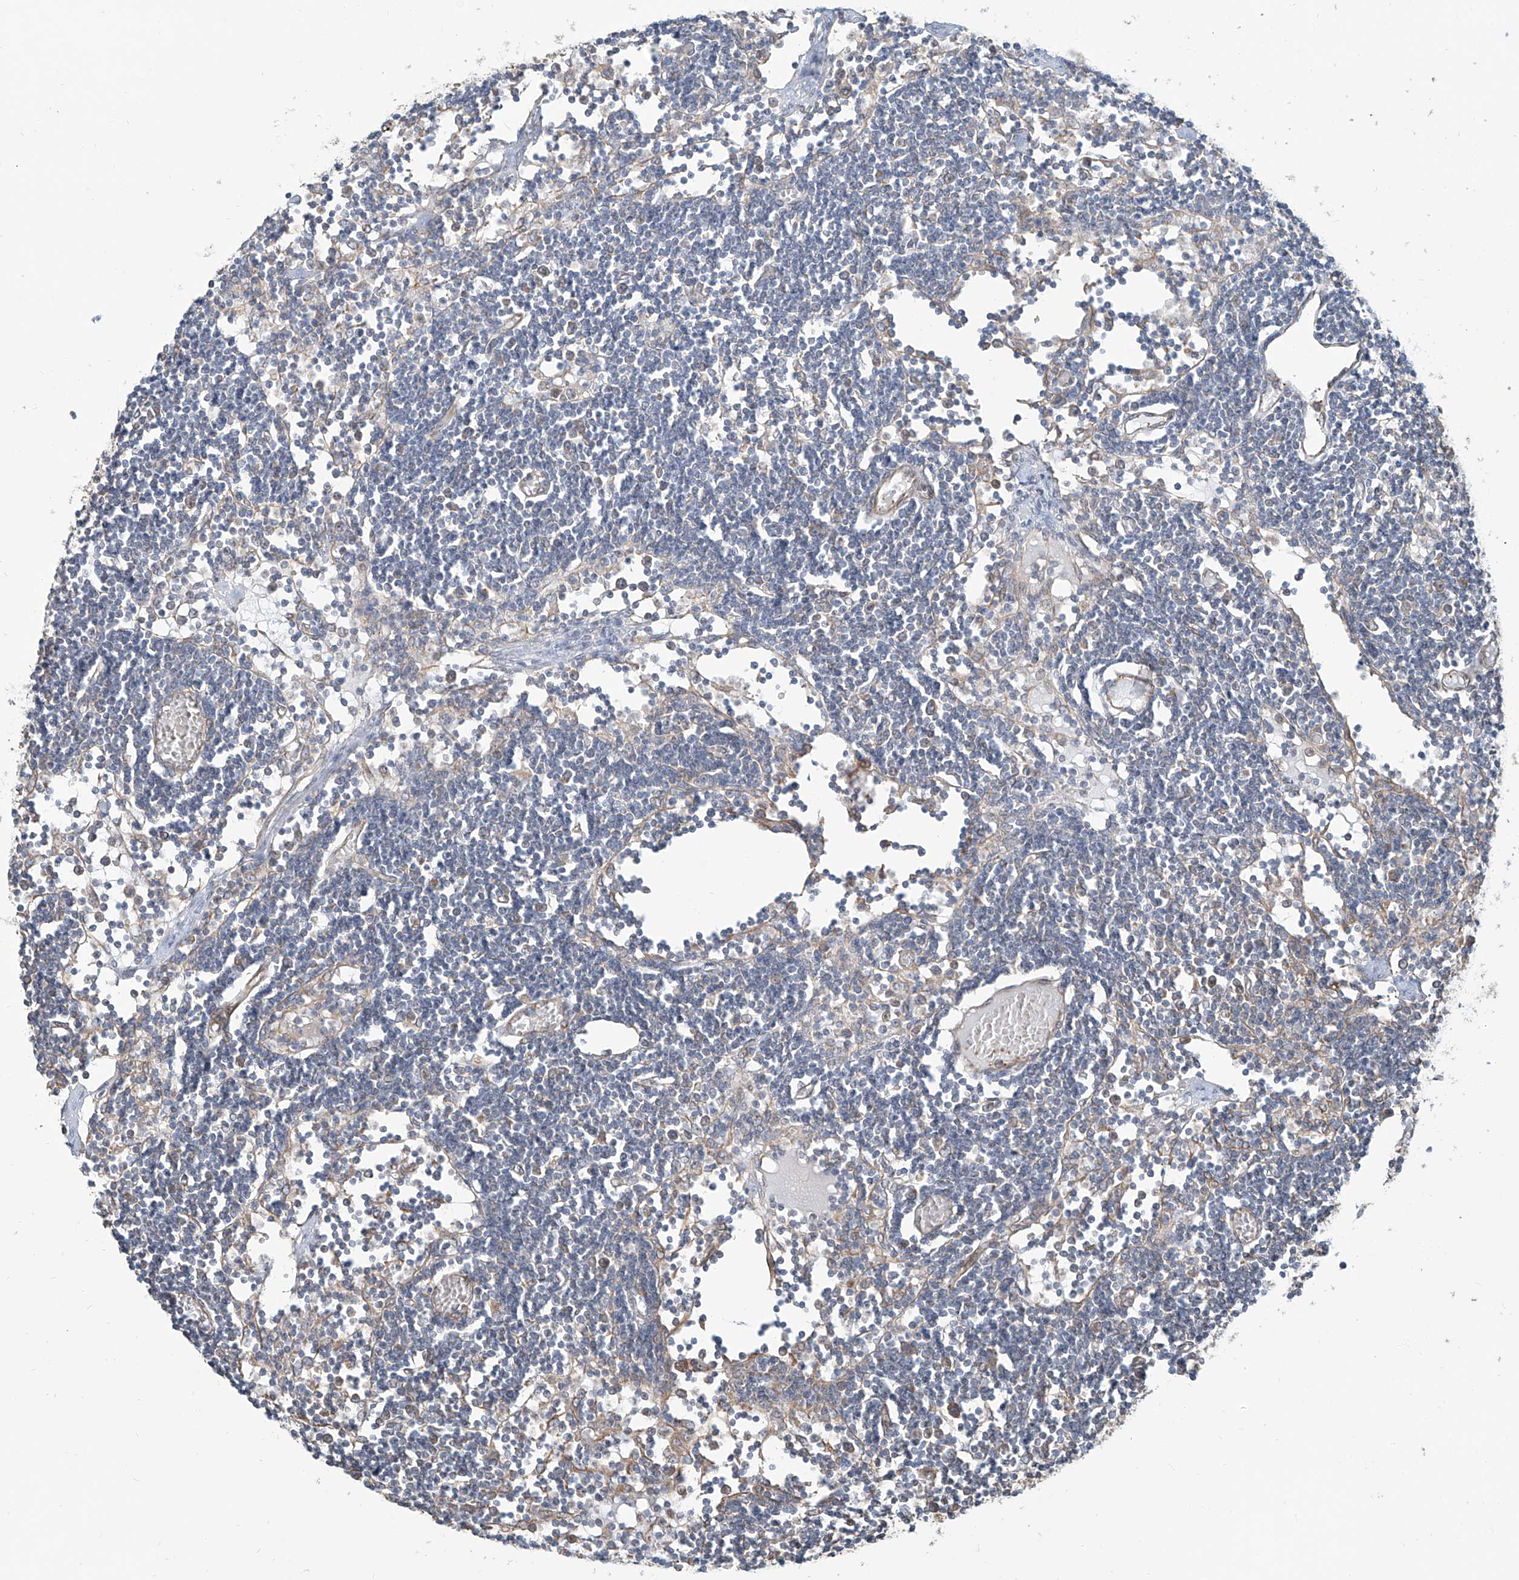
{"staining": {"intensity": "moderate", "quantity": ">75%", "location": "cytoplasmic/membranous"}, "tissue": "lymph node", "cell_type": "Germinal center cells", "image_type": "normal", "snomed": [{"axis": "morphology", "description": "Normal tissue, NOS"}, {"axis": "topography", "description": "Lymph node"}], "caption": "Immunohistochemical staining of benign human lymph node reveals >75% levels of moderate cytoplasmic/membranous protein staining in approximately >75% of germinal center cells.", "gene": "CEP162", "patient": {"sex": "female", "age": 11}}